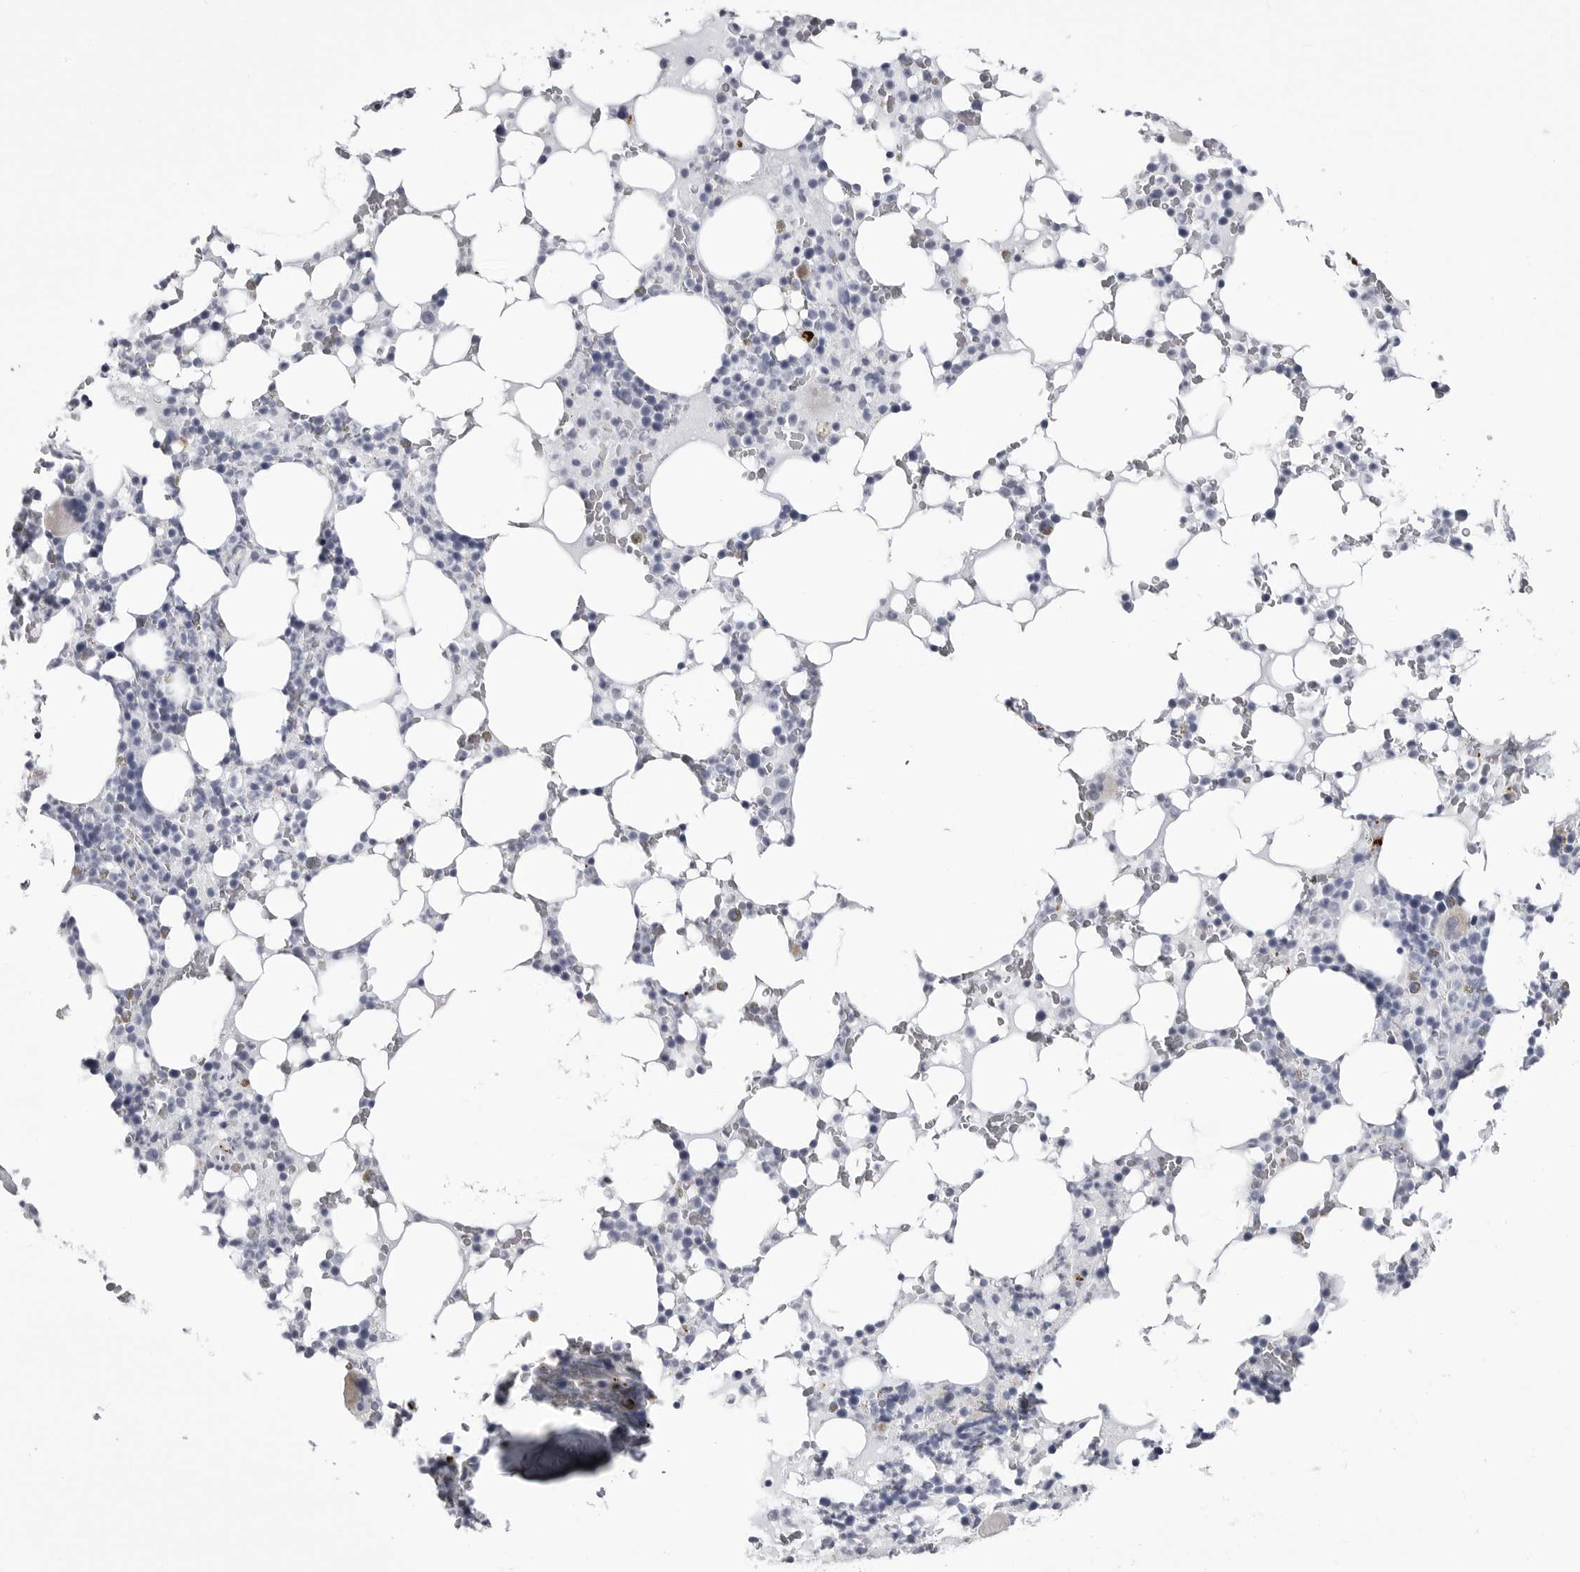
{"staining": {"intensity": "negative", "quantity": "none", "location": "none"}, "tissue": "bone marrow", "cell_type": "Hematopoietic cells", "image_type": "normal", "snomed": [{"axis": "morphology", "description": "Normal tissue, NOS"}, {"axis": "topography", "description": "Bone marrow"}], "caption": "This image is of benign bone marrow stained with immunohistochemistry (IHC) to label a protein in brown with the nuclei are counter-stained blue. There is no staining in hematopoietic cells.", "gene": "COL26A1", "patient": {"sex": "male", "age": 58}}